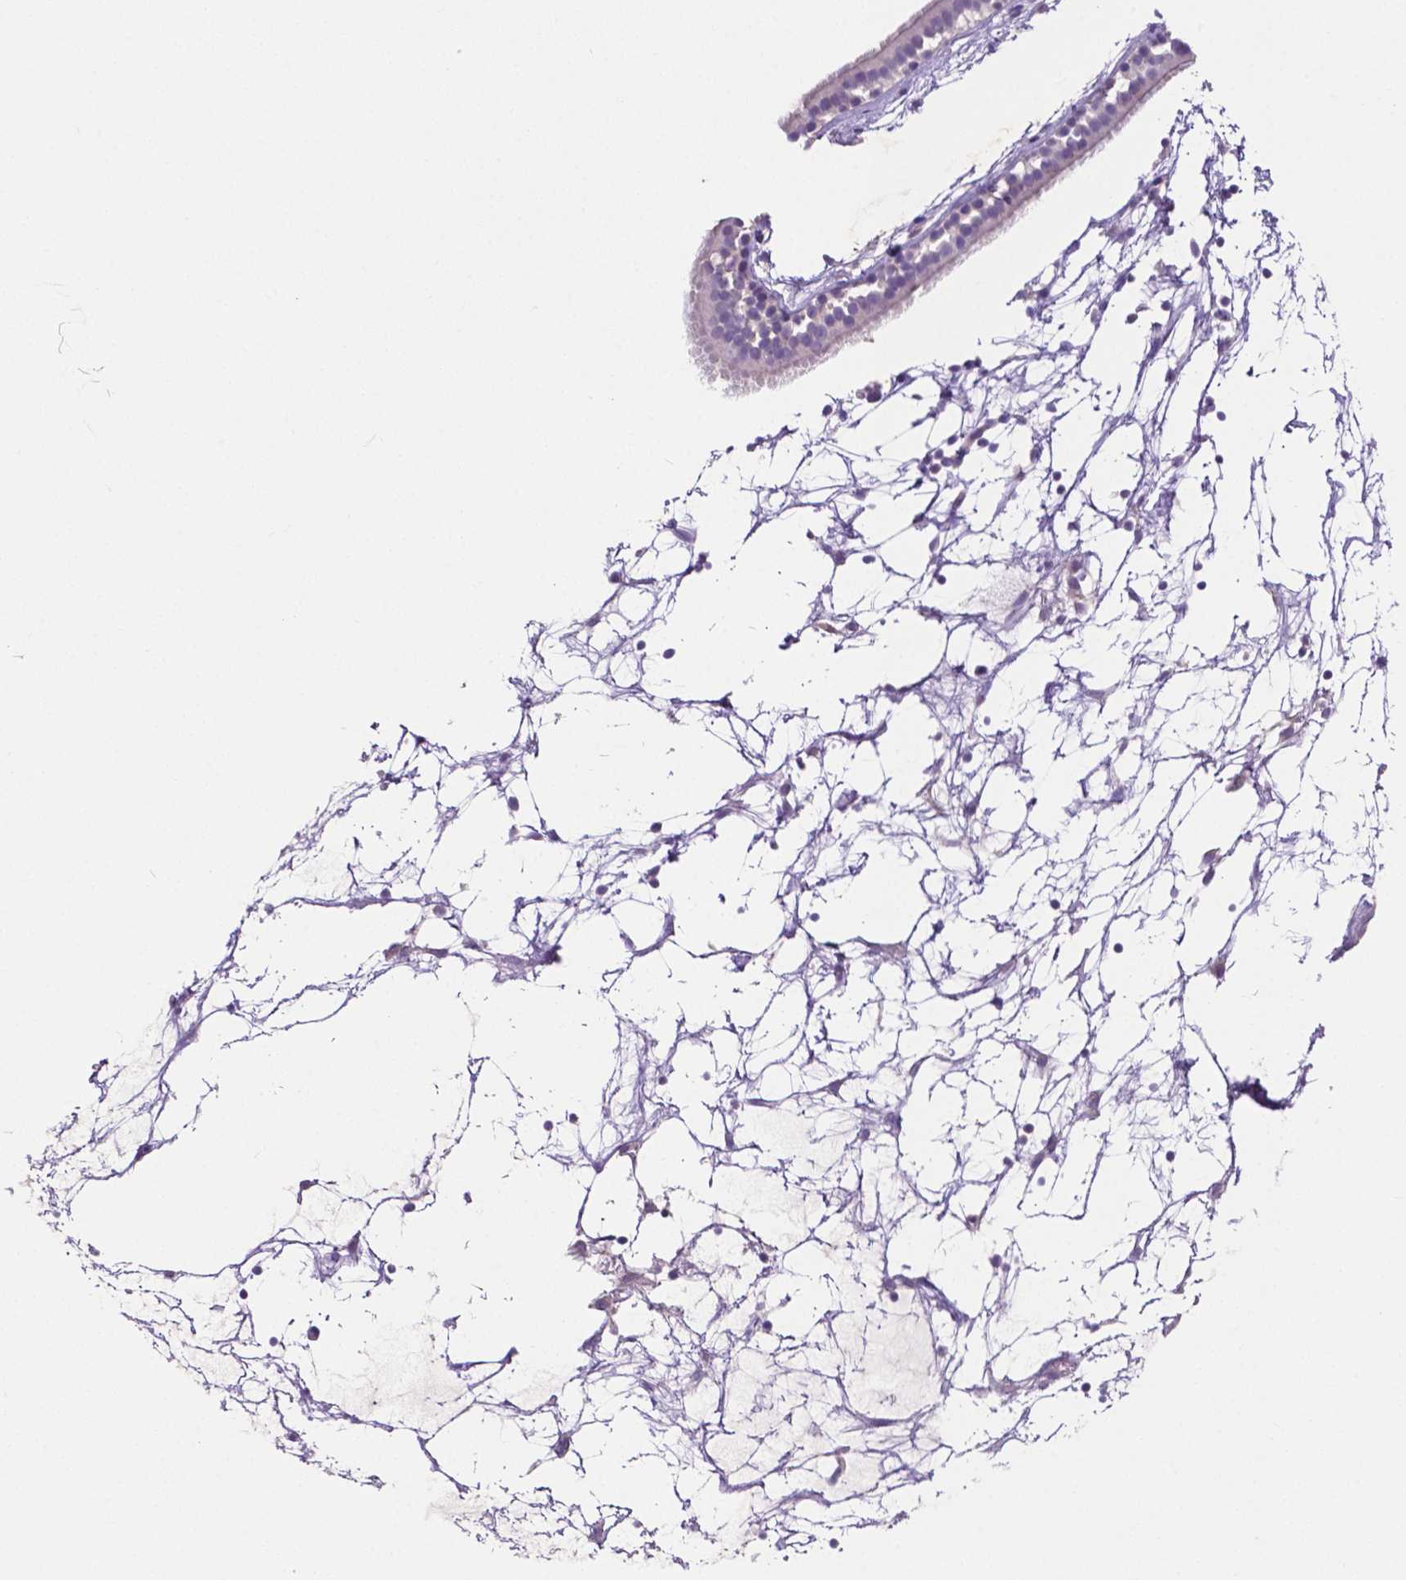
{"staining": {"intensity": "negative", "quantity": "none", "location": "none"}, "tissue": "nasopharynx", "cell_type": "Respiratory epithelial cells", "image_type": "normal", "snomed": [{"axis": "morphology", "description": "Normal tissue, NOS"}, {"axis": "topography", "description": "Nasopharynx"}], "caption": "Photomicrograph shows no significant protein staining in respiratory epithelial cells of unremarkable nasopharynx.", "gene": "MMP9", "patient": {"sex": "male", "age": 68}}